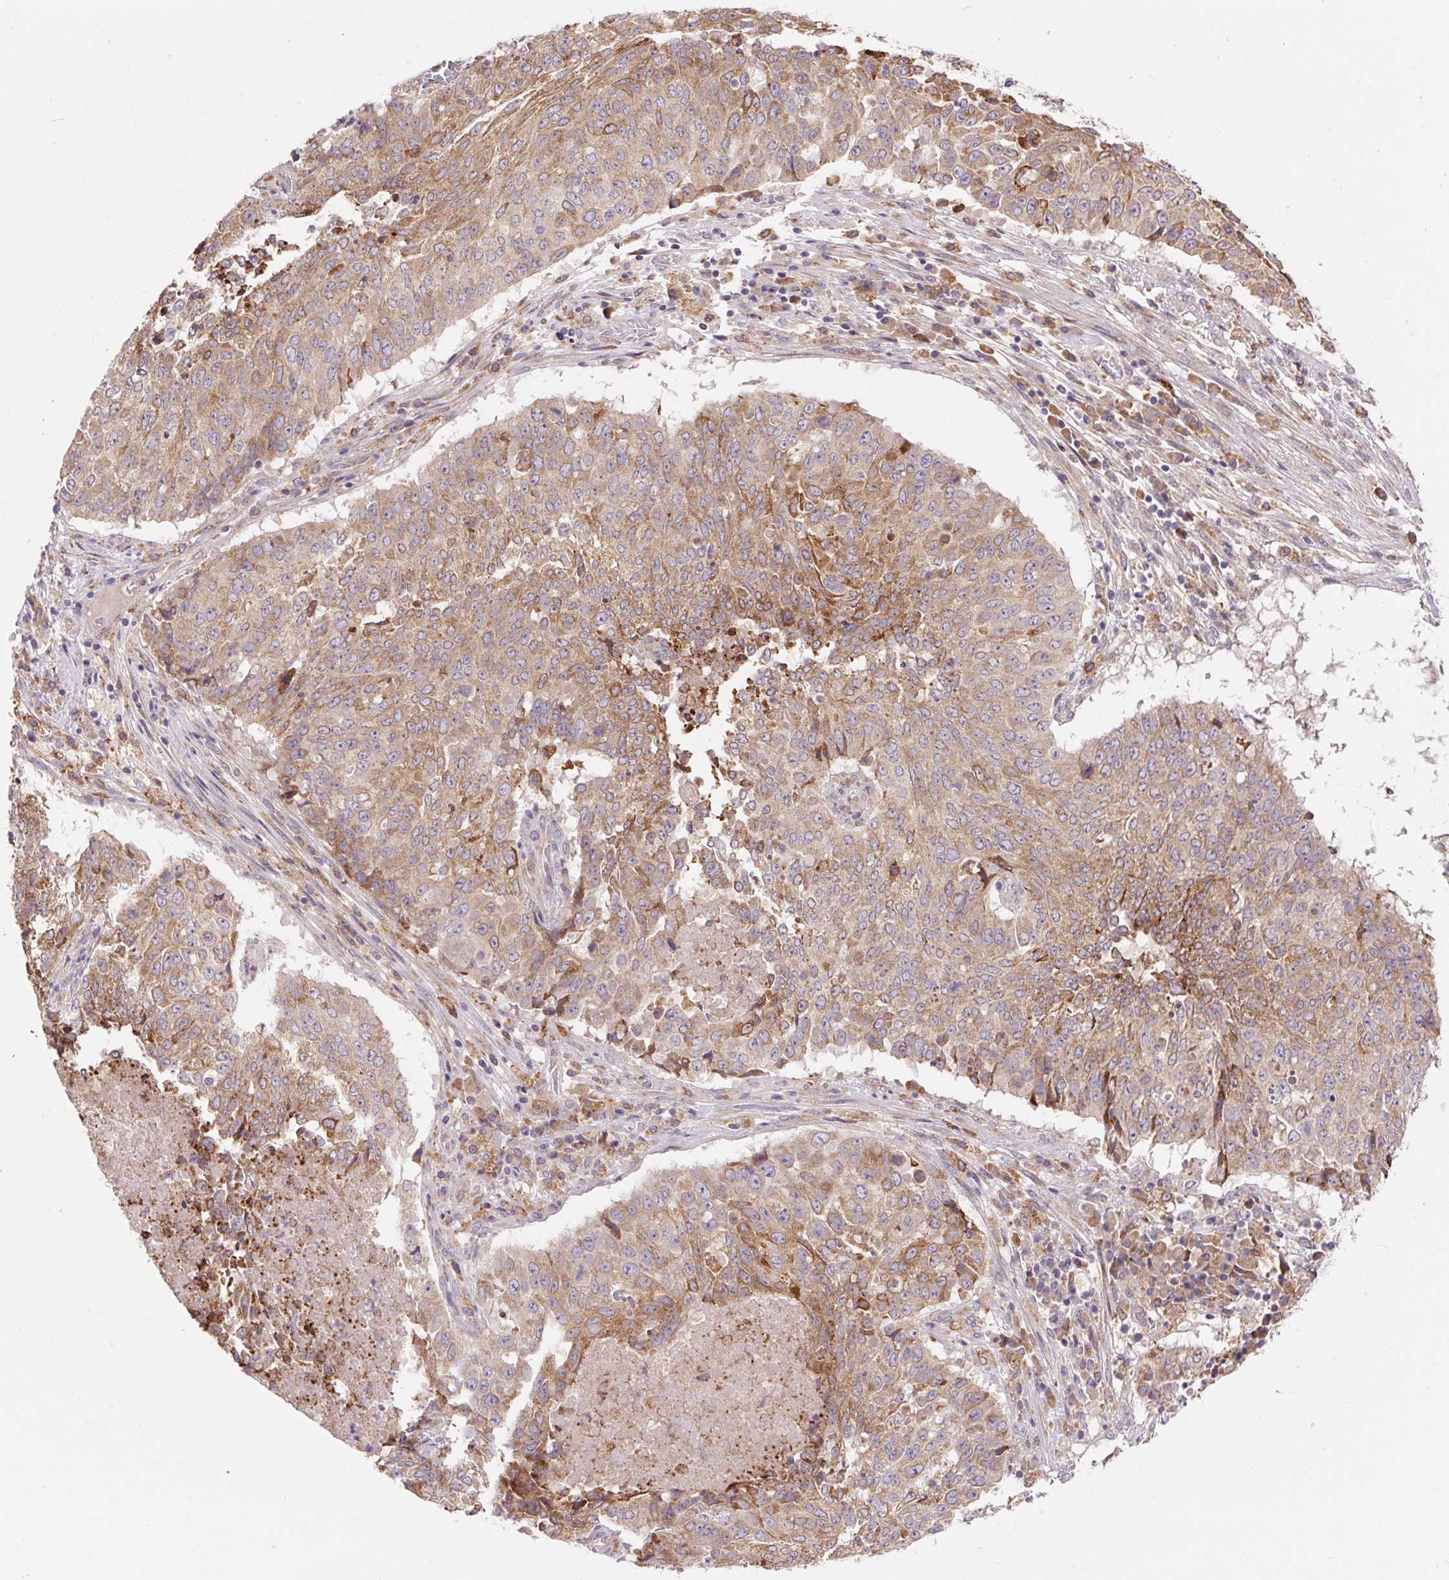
{"staining": {"intensity": "moderate", "quantity": ">75%", "location": "cytoplasmic/membranous"}, "tissue": "lung cancer", "cell_type": "Tumor cells", "image_type": "cancer", "snomed": [{"axis": "morphology", "description": "Normal tissue, NOS"}, {"axis": "morphology", "description": "Squamous cell carcinoma, NOS"}, {"axis": "topography", "description": "Bronchus"}, {"axis": "topography", "description": "Lung"}], "caption": "Brown immunohistochemical staining in lung cancer shows moderate cytoplasmic/membranous staining in about >75% of tumor cells. (IHC, brightfield microscopy, high magnification).", "gene": "KLHL20", "patient": {"sex": "male", "age": 64}}